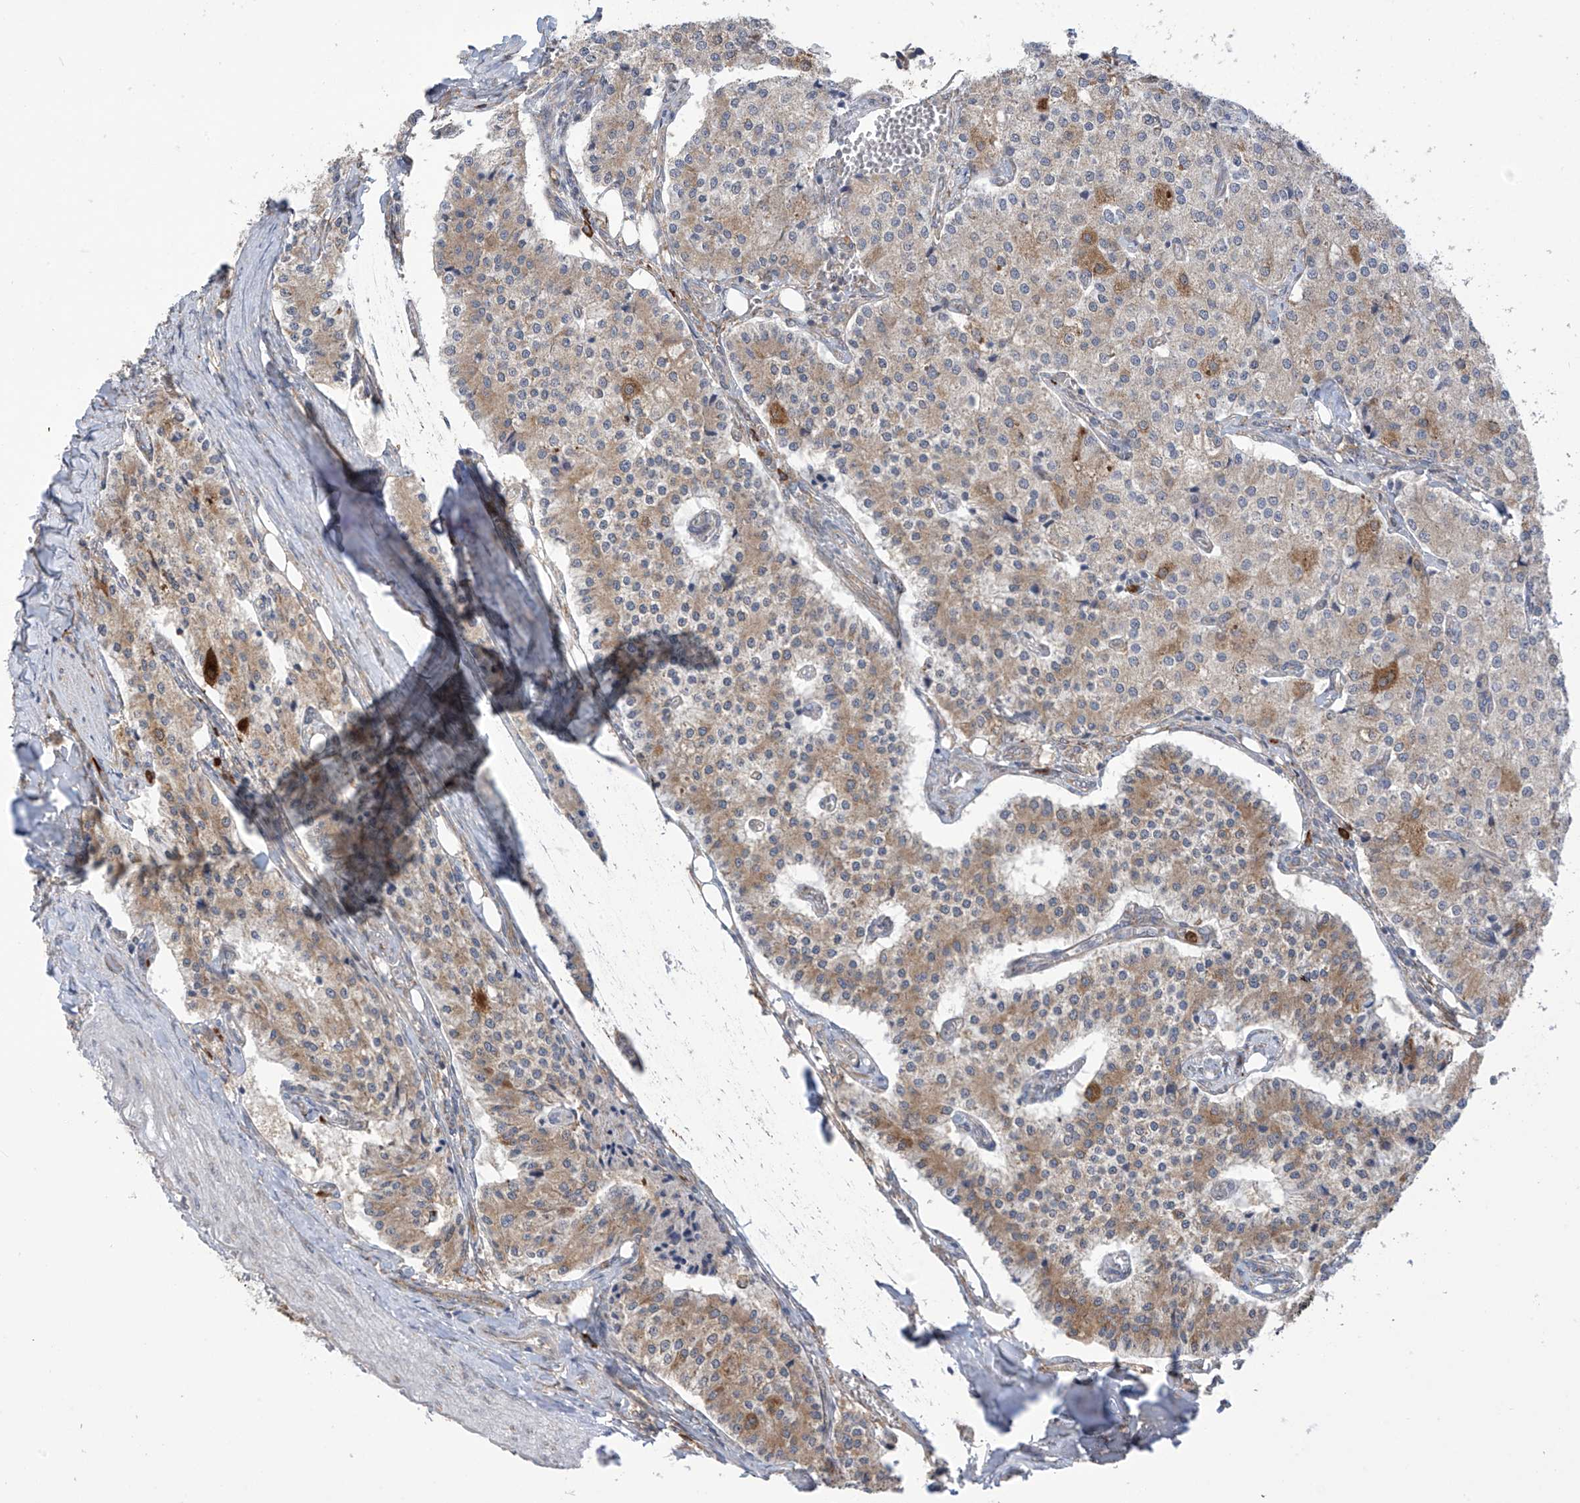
{"staining": {"intensity": "moderate", "quantity": "25%-75%", "location": "cytoplasmic/membranous"}, "tissue": "carcinoid", "cell_type": "Tumor cells", "image_type": "cancer", "snomed": [{"axis": "morphology", "description": "Carcinoid, malignant, NOS"}, {"axis": "topography", "description": "Colon"}], "caption": "Protein expression analysis of carcinoid exhibits moderate cytoplasmic/membranous expression in approximately 25%-75% of tumor cells. (DAB (3,3'-diaminobenzidine) IHC, brown staining for protein, blue staining for nuclei).", "gene": "KIAA1522", "patient": {"sex": "female", "age": 52}}